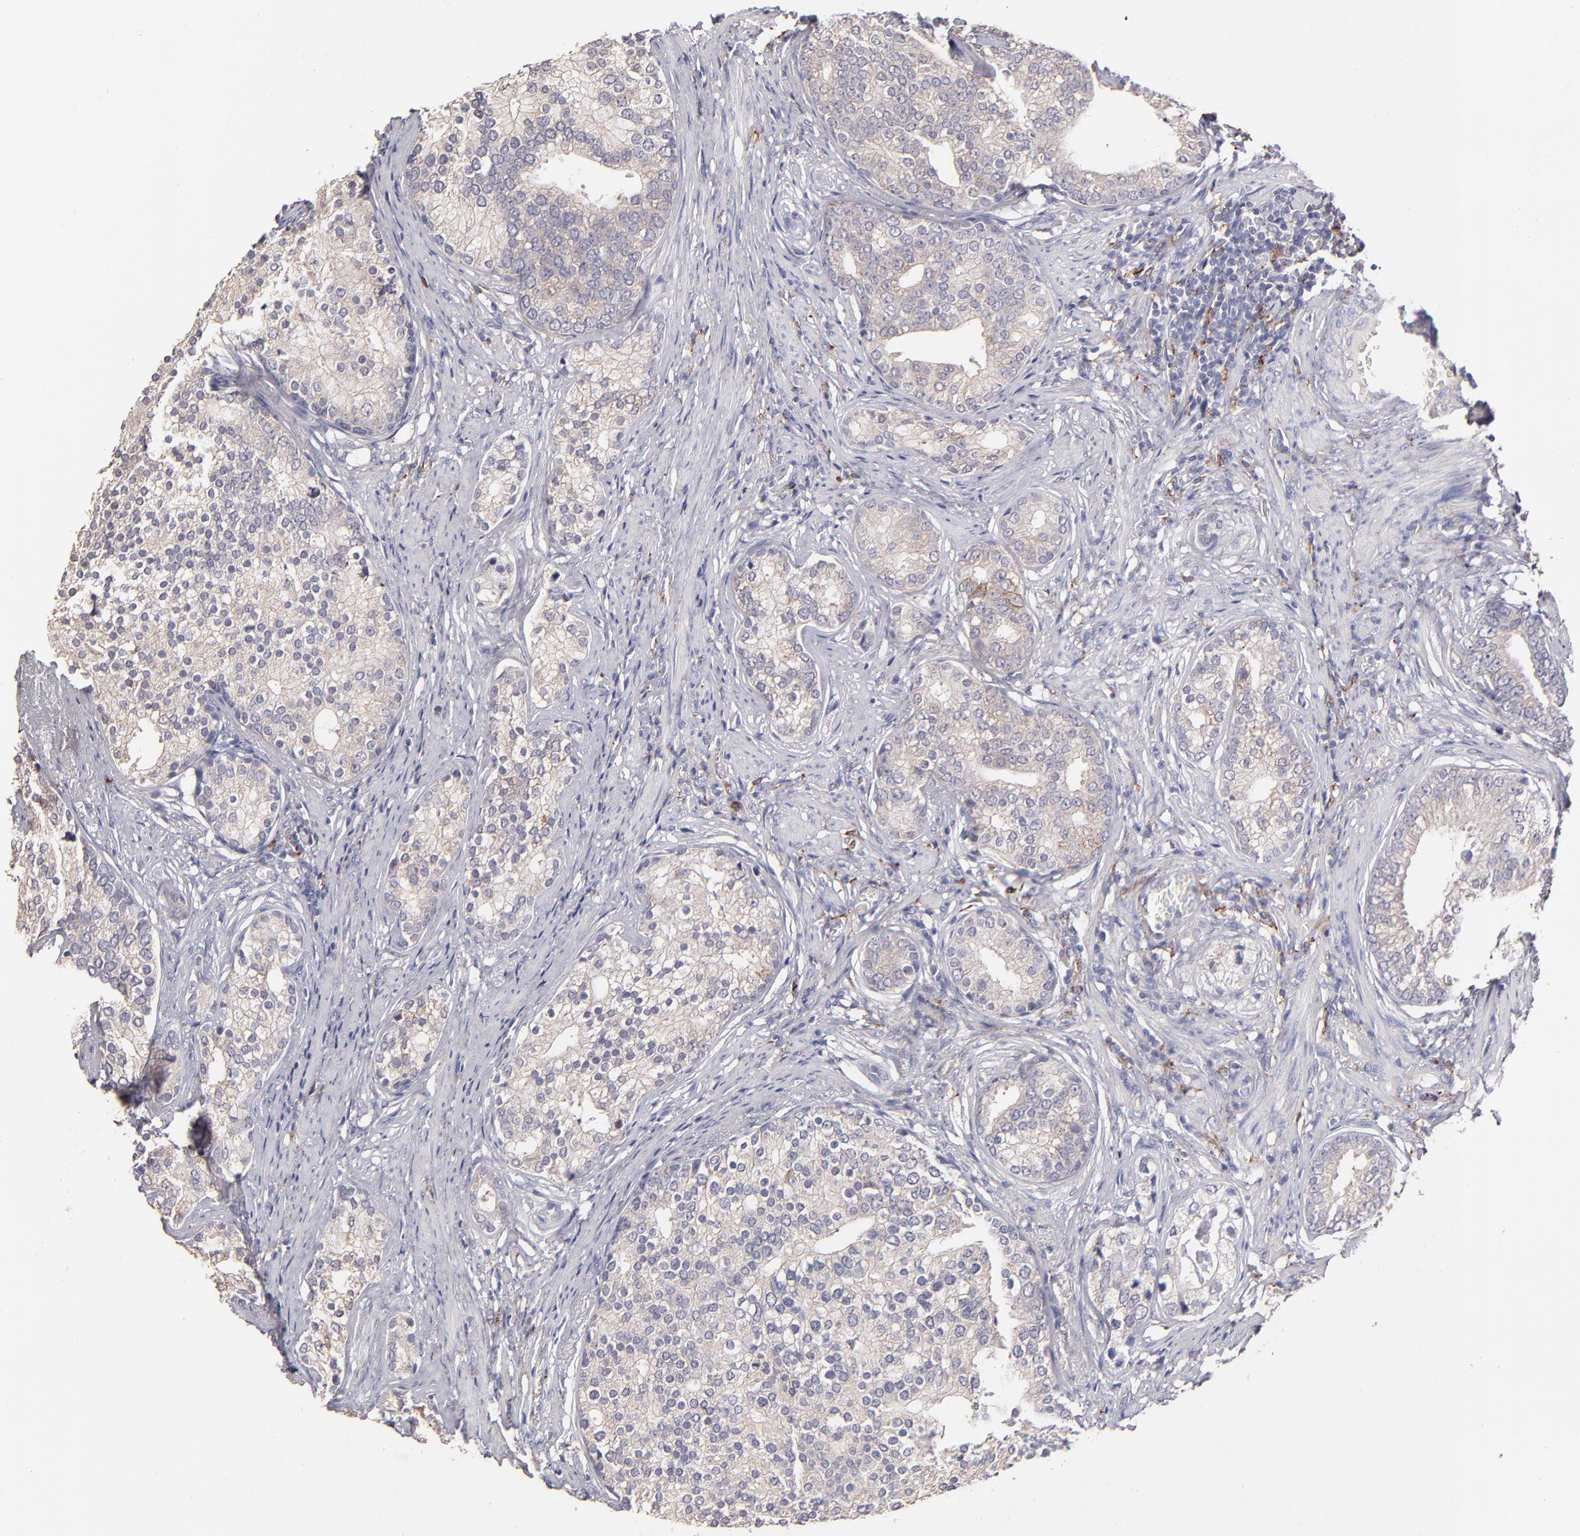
{"staining": {"intensity": "weak", "quantity": "<25%", "location": "cytoplasmic/membranous"}, "tissue": "prostate cancer", "cell_type": "Tumor cells", "image_type": "cancer", "snomed": [{"axis": "morphology", "description": "Adenocarcinoma, Low grade"}, {"axis": "topography", "description": "Prostate"}], "caption": "IHC histopathology image of adenocarcinoma (low-grade) (prostate) stained for a protein (brown), which shows no expression in tumor cells.", "gene": "GLDC", "patient": {"sex": "male", "age": 71}}